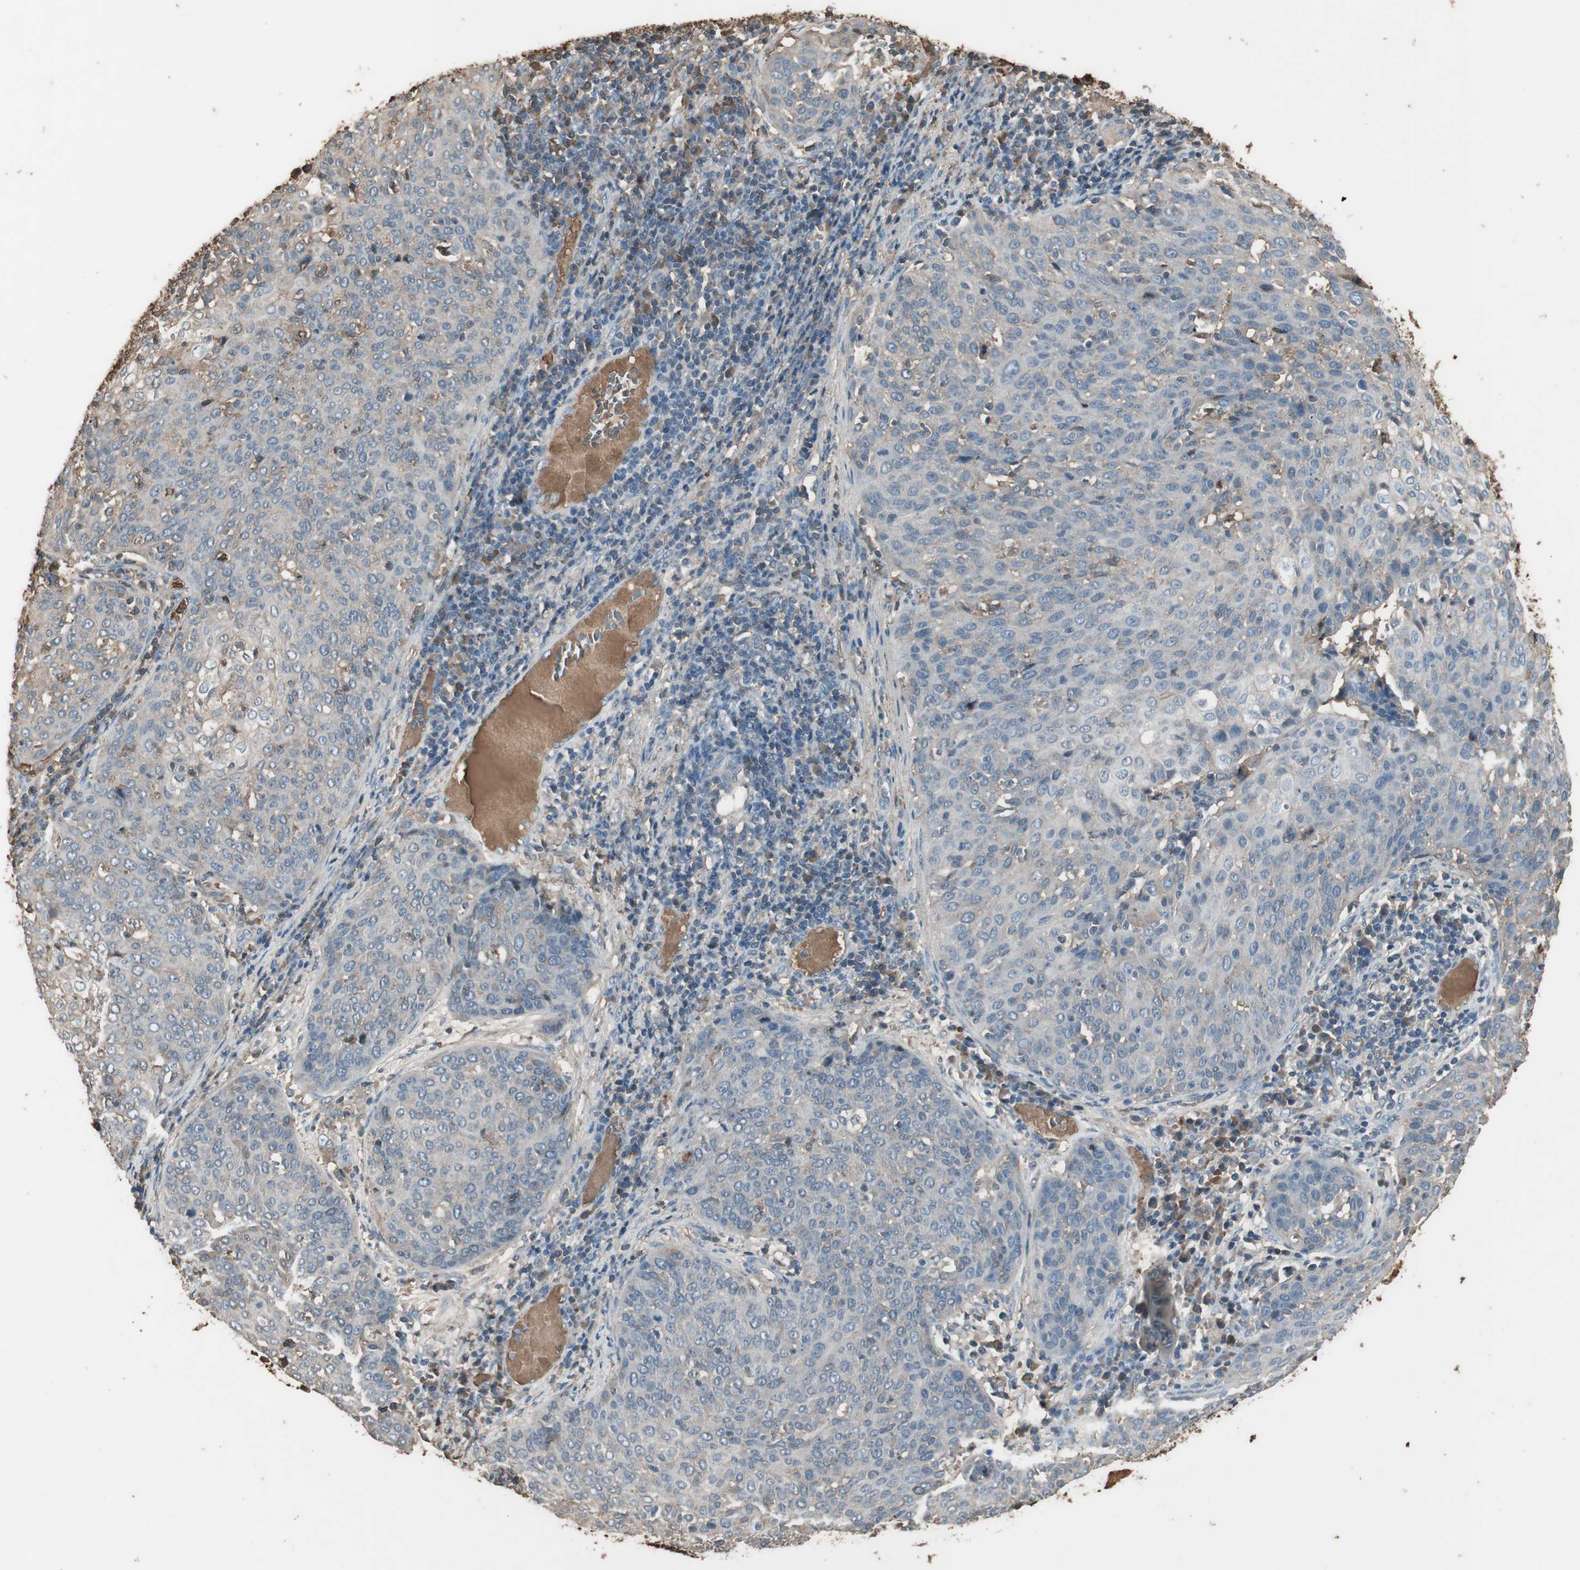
{"staining": {"intensity": "negative", "quantity": "none", "location": "none"}, "tissue": "cervical cancer", "cell_type": "Tumor cells", "image_type": "cancer", "snomed": [{"axis": "morphology", "description": "Squamous cell carcinoma, NOS"}, {"axis": "topography", "description": "Cervix"}], "caption": "Immunohistochemistry micrograph of neoplastic tissue: squamous cell carcinoma (cervical) stained with DAB exhibits no significant protein expression in tumor cells.", "gene": "MMP14", "patient": {"sex": "female", "age": 38}}